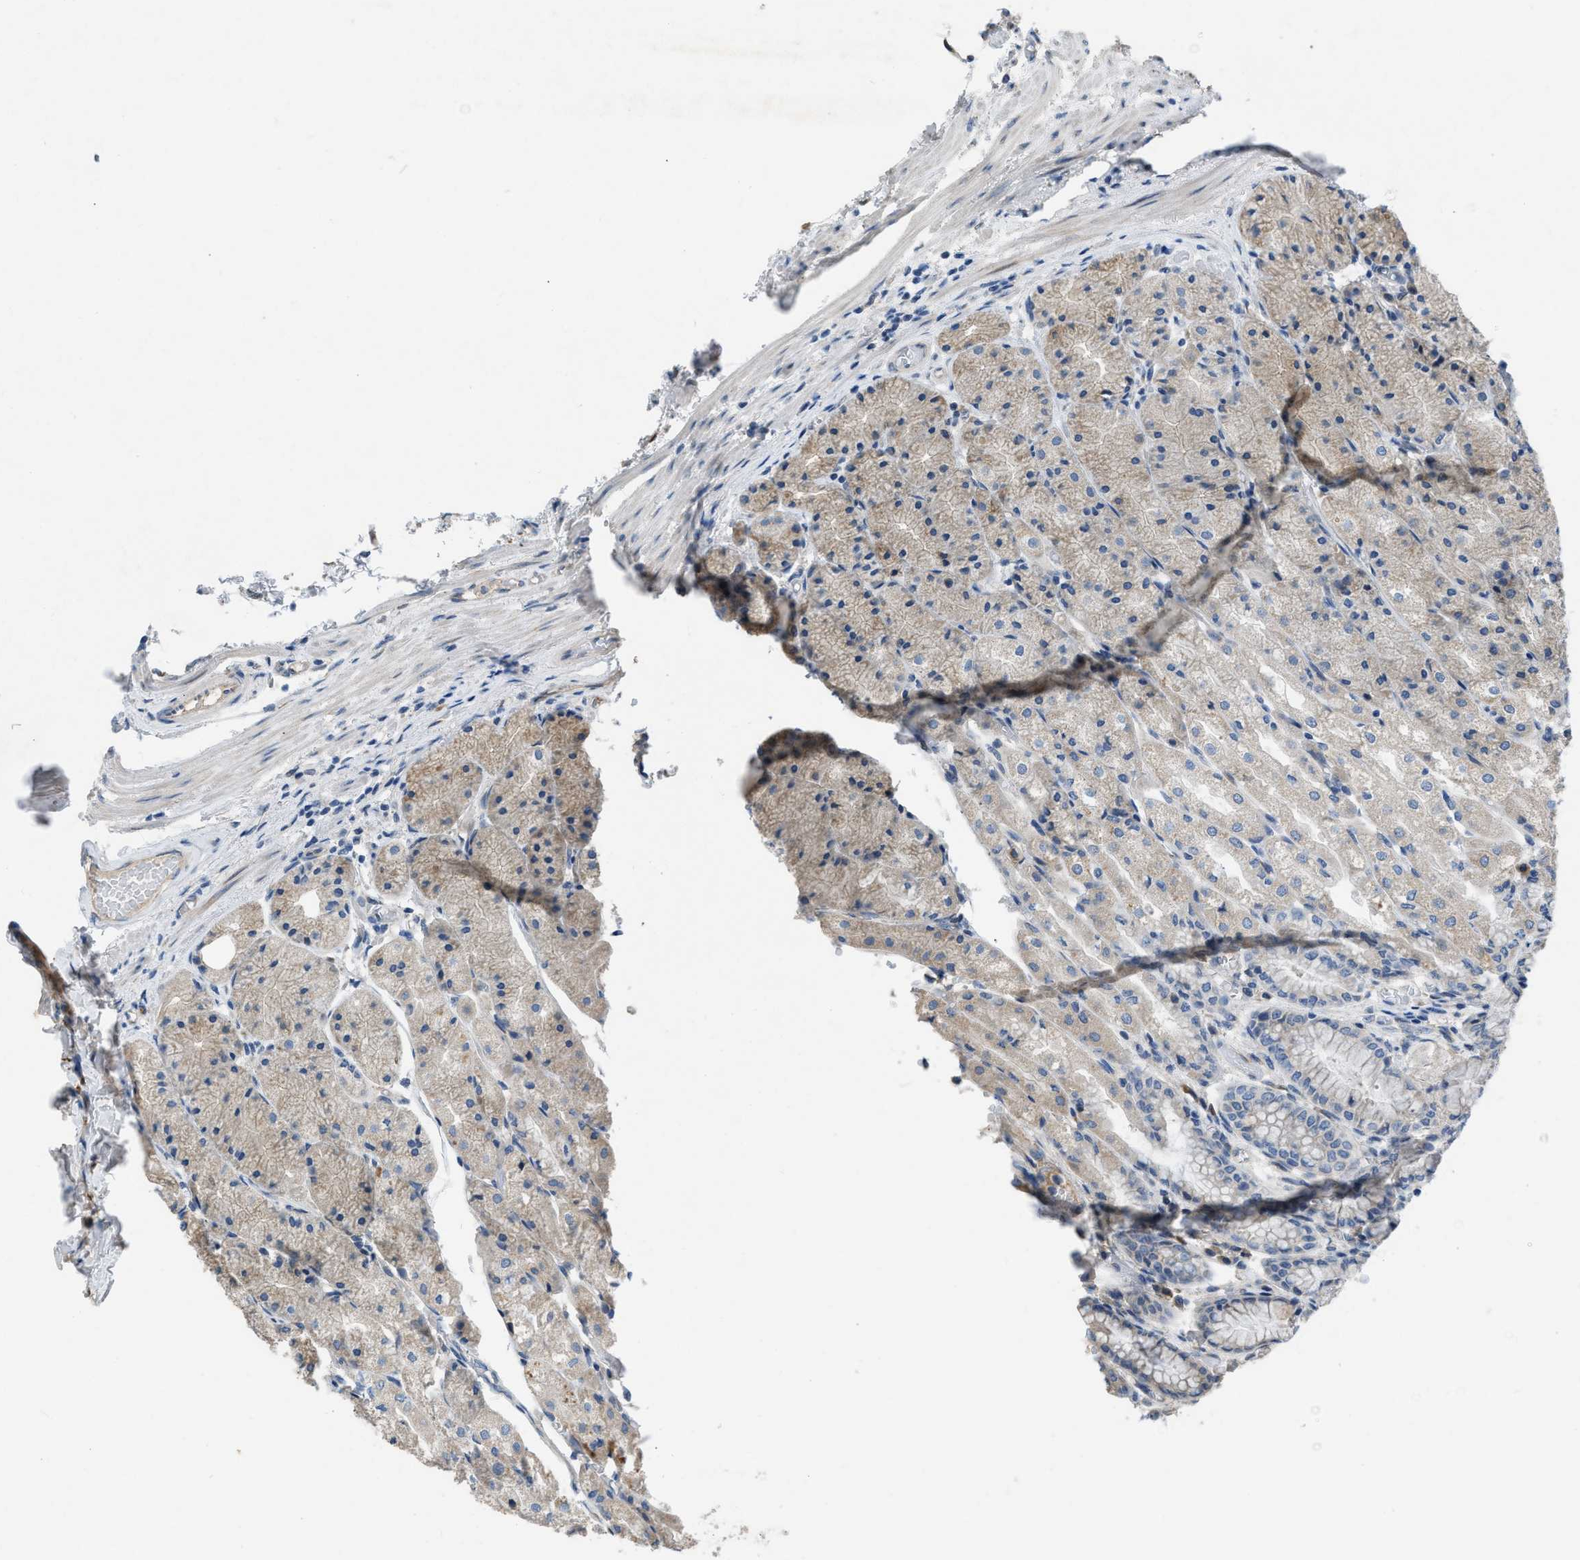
{"staining": {"intensity": "weak", "quantity": "25%-75%", "location": "cytoplasmic/membranous"}, "tissue": "stomach", "cell_type": "Glandular cells", "image_type": "normal", "snomed": [{"axis": "morphology", "description": "Normal tissue, NOS"}, {"axis": "topography", "description": "Stomach, upper"}], "caption": "Immunohistochemical staining of benign stomach shows weak cytoplasmic/membranous protein staining in about 25%-75% of glandular cells. (Brightfield microscopy of DAB IHC at high magnification).", "gene": "GGCX", "patient": {"sex": "male", "age": 72}}